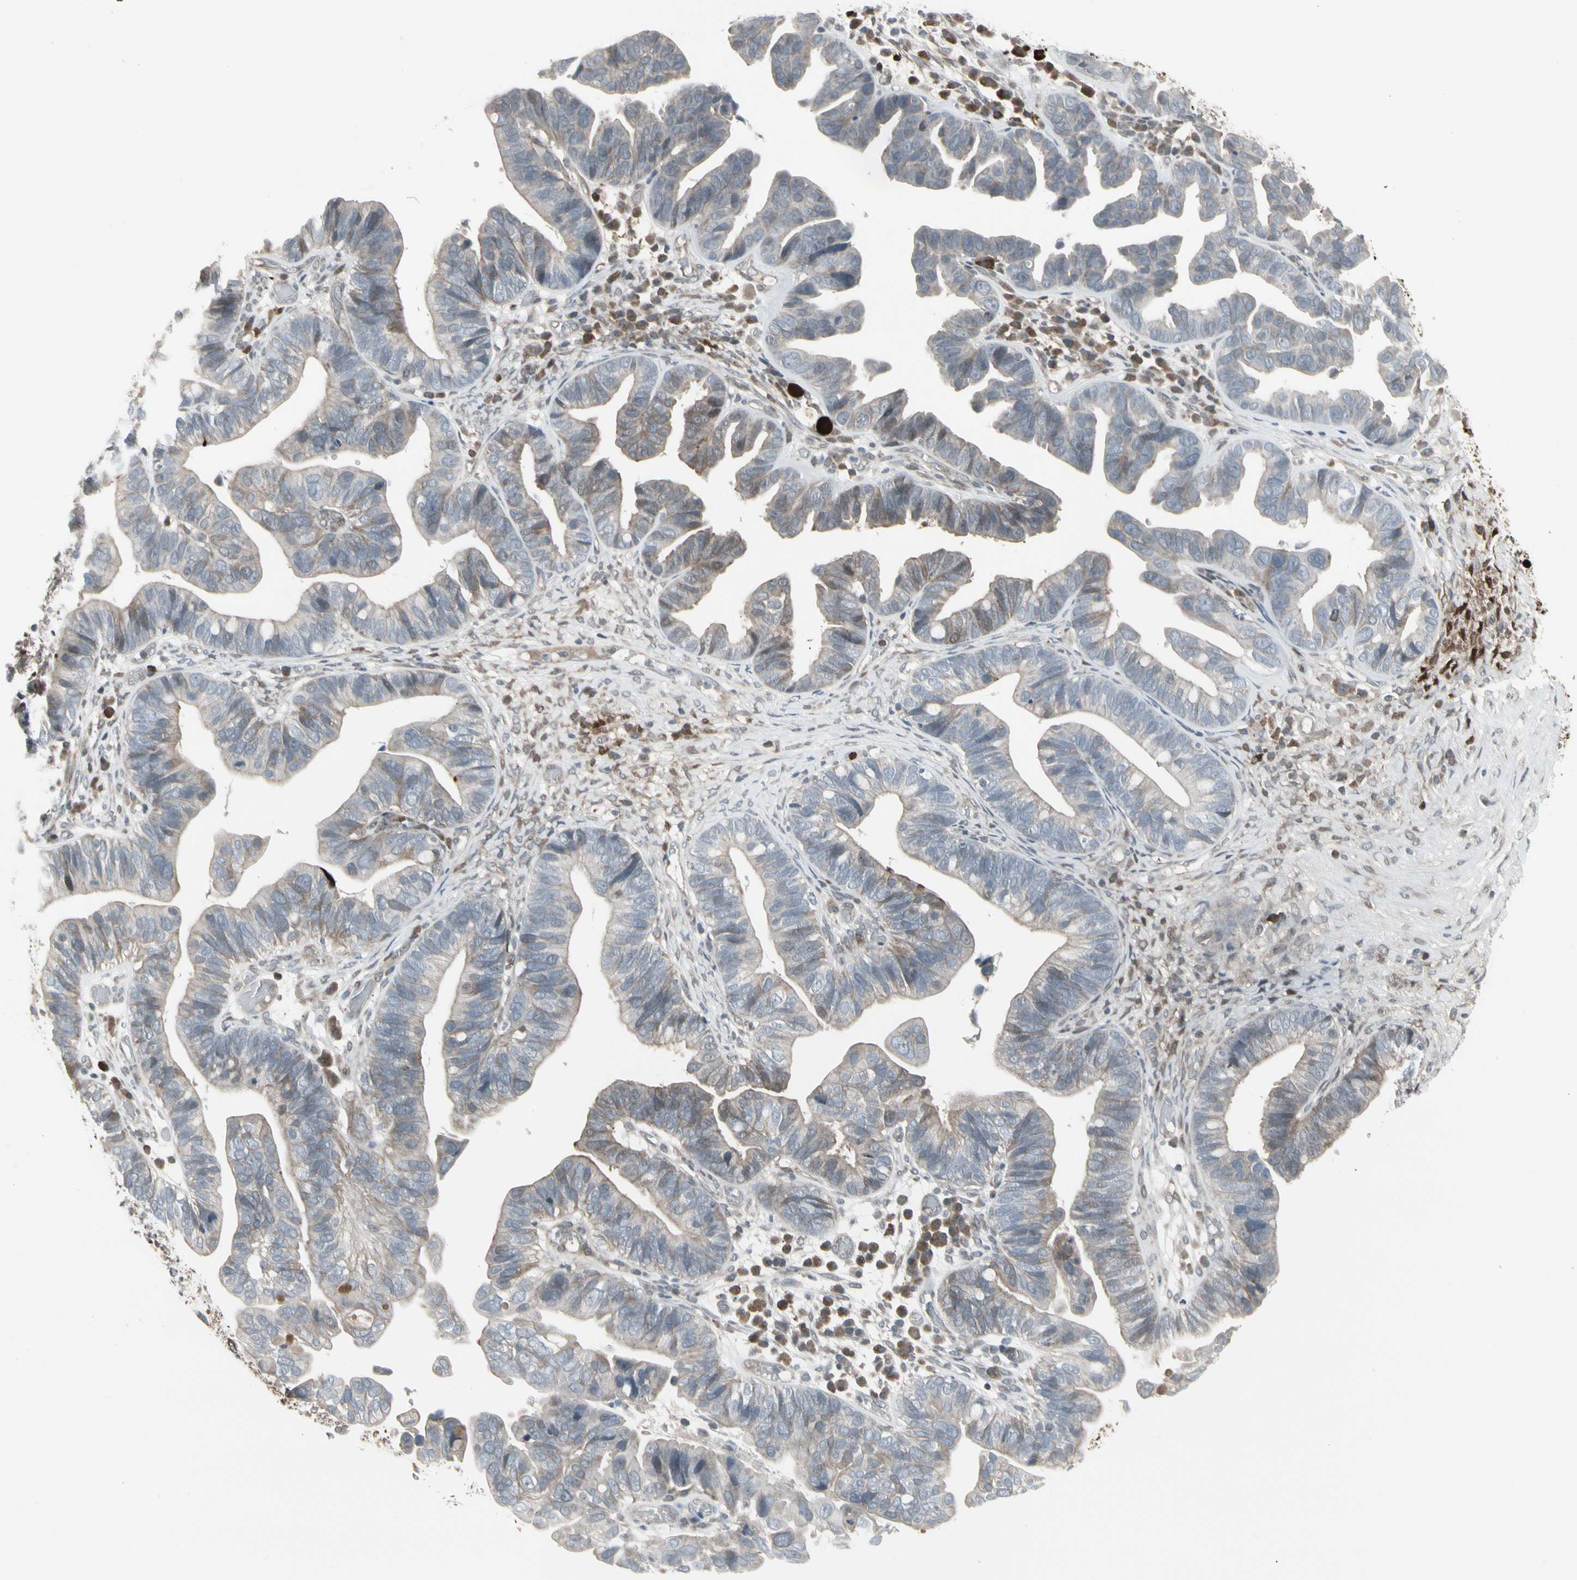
{"staining": {"intensity": "weak", "quantity": "25%-75%", "location": "cytoplasmic/membranous"}, "tissue": "ovarian cancer", "cell_type": "Tumor cells", "image_type": "cancer", "snomed": [{"axis": "morphology", "description": "Cystadenocarcinoma, serous, NOS"}, {"axis": "topography", "description": "Ovary"}], "caption": "Immunohistochemical staining of human ovarian cancer (serous cystadenocarcinoma) displays weak cytoplasmic/membranous protein positivity in approximately 25%-75% of tumor cells.", "gene": "IGFBP6", "patient": {"sex": "female", "age": 56}}